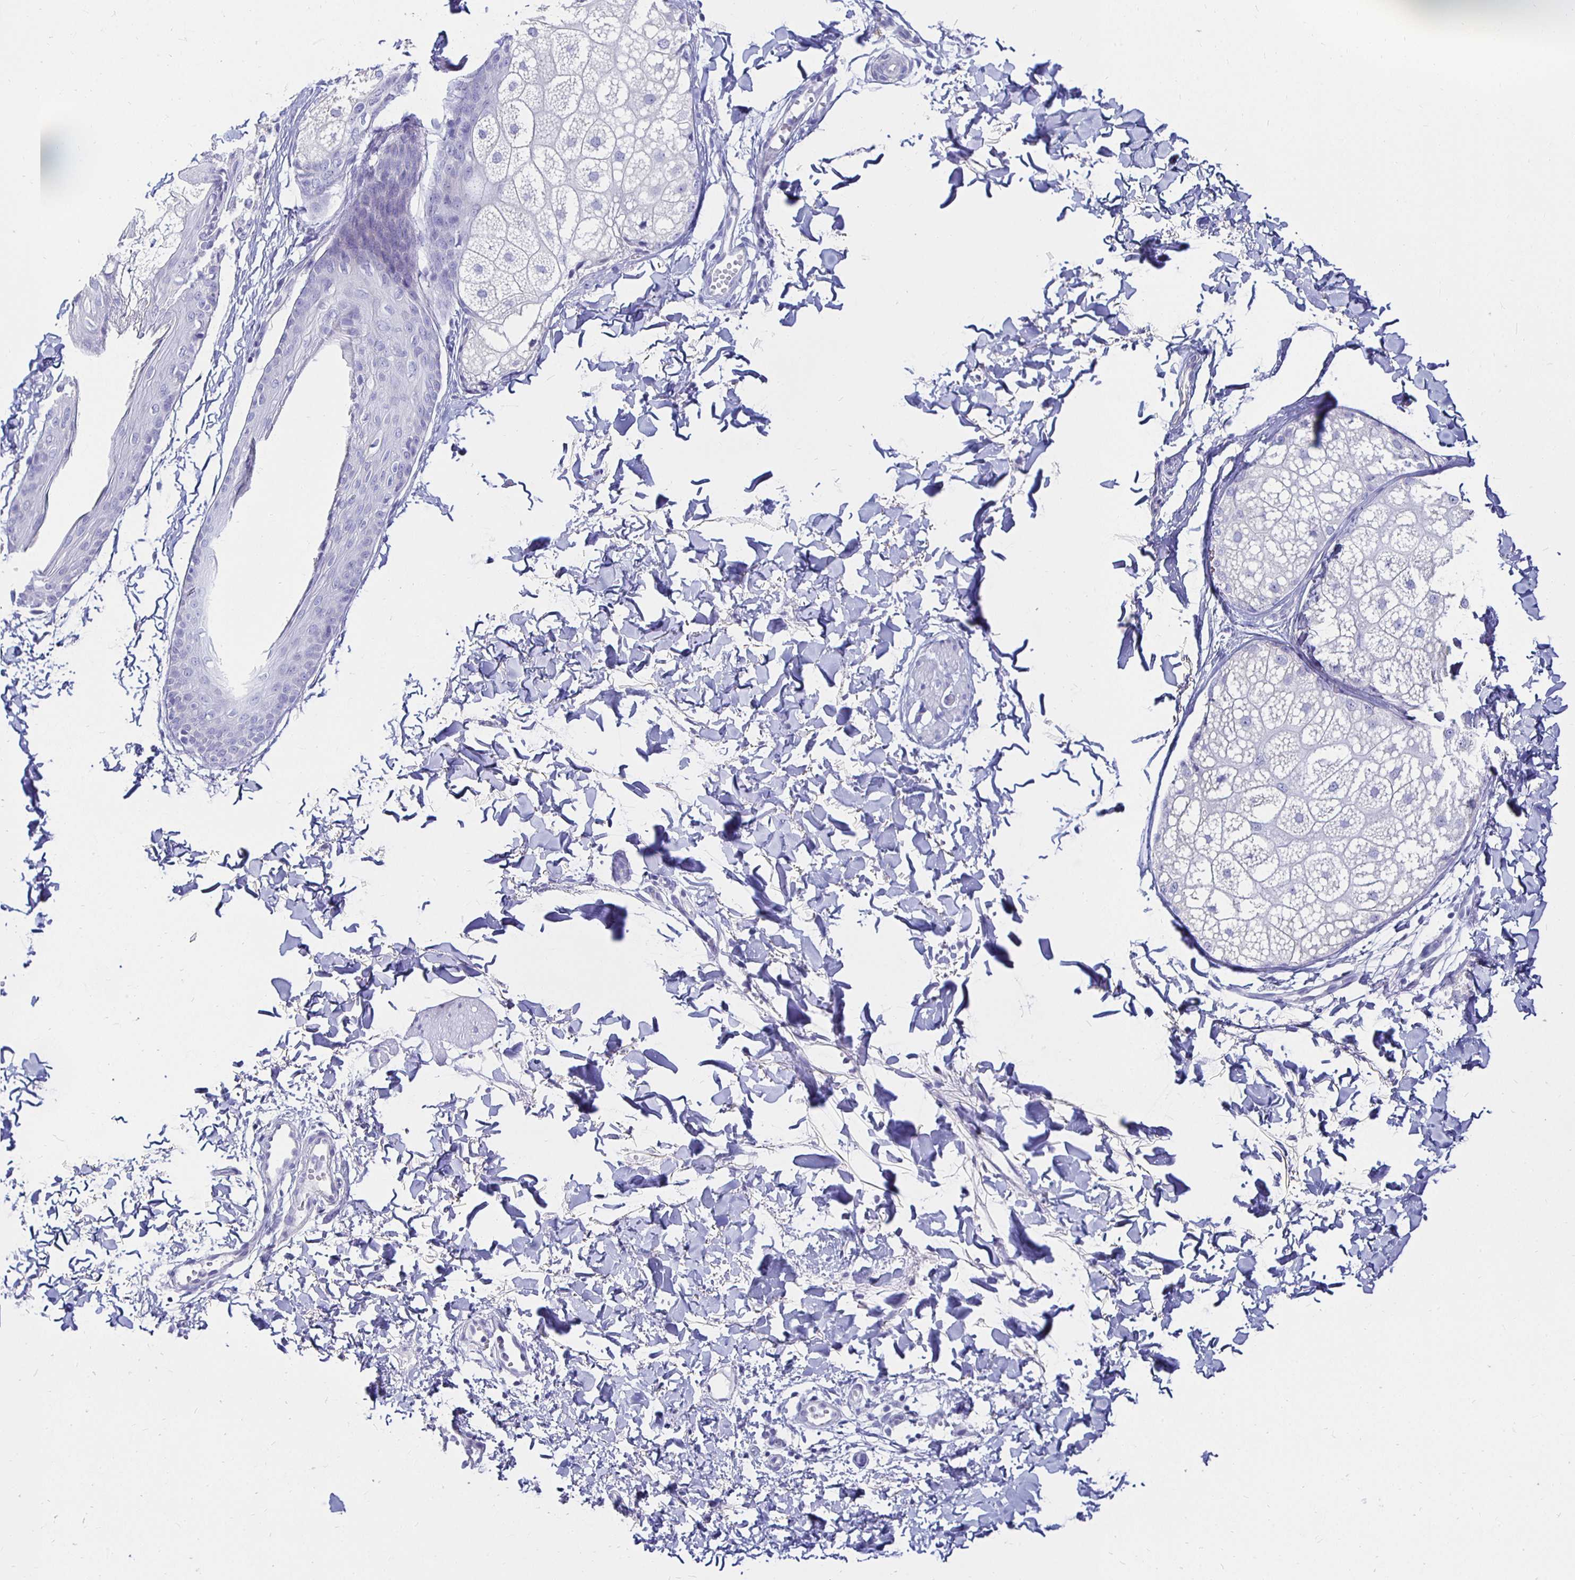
{"staining": {"intensity": "negative", "quantity": "none", "location": "none"}, "tissue": "skin", "cell_type": "Fibroblasts", "image_type": "normal", "snomed": [{"axis": "morphology", "description": "Normal tissue, NOS"}, {"axis": "topography", "description": "Skin"}], "caption": "Fibroblasts show no significant protein expression in normal skin.", "gene": "UMOD", "patient": {"sex": "male", "age": 16}}